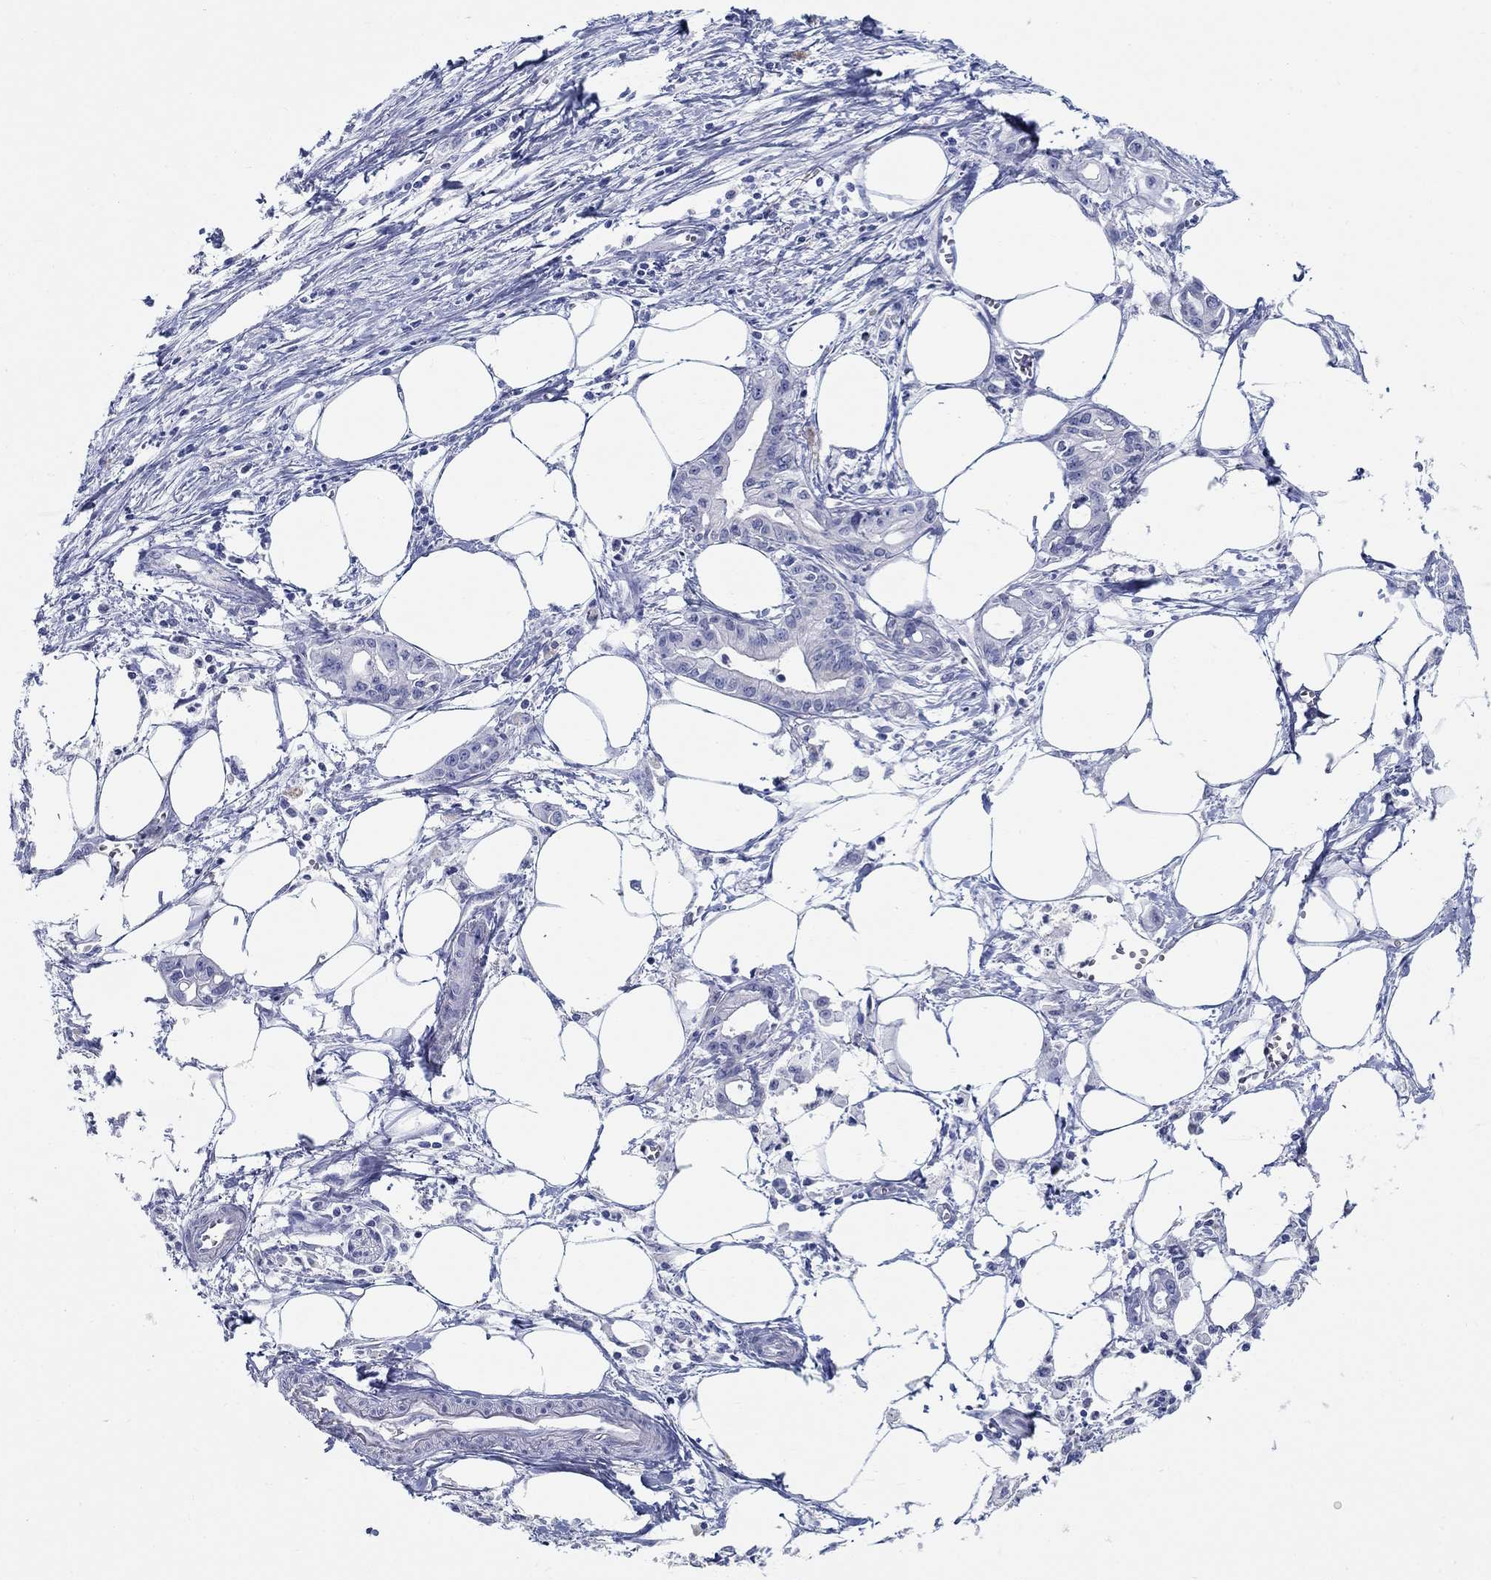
{"staining": {"intensity": "strong", "quantity": "<25%", "location": "cytoplasmic/membranous"}, "tissue": "pancreatic cancer", "cell_type": "Tumor cells", "image_type": "cancer", "snomed": [{"axis": "morphology", "description": "Adenocarcinoma, NOS"}, {"axis": "topography", "description": "Pancreas"}], "caption": "The immunohistochemical stain shows strong cytoplasmic/membranous positivity in tumor cells of pancreatic cancer (adenocarcinoma) tissue.", "gene": "RAP1GAP", "patient": {"sex": "male", "age": 71}}